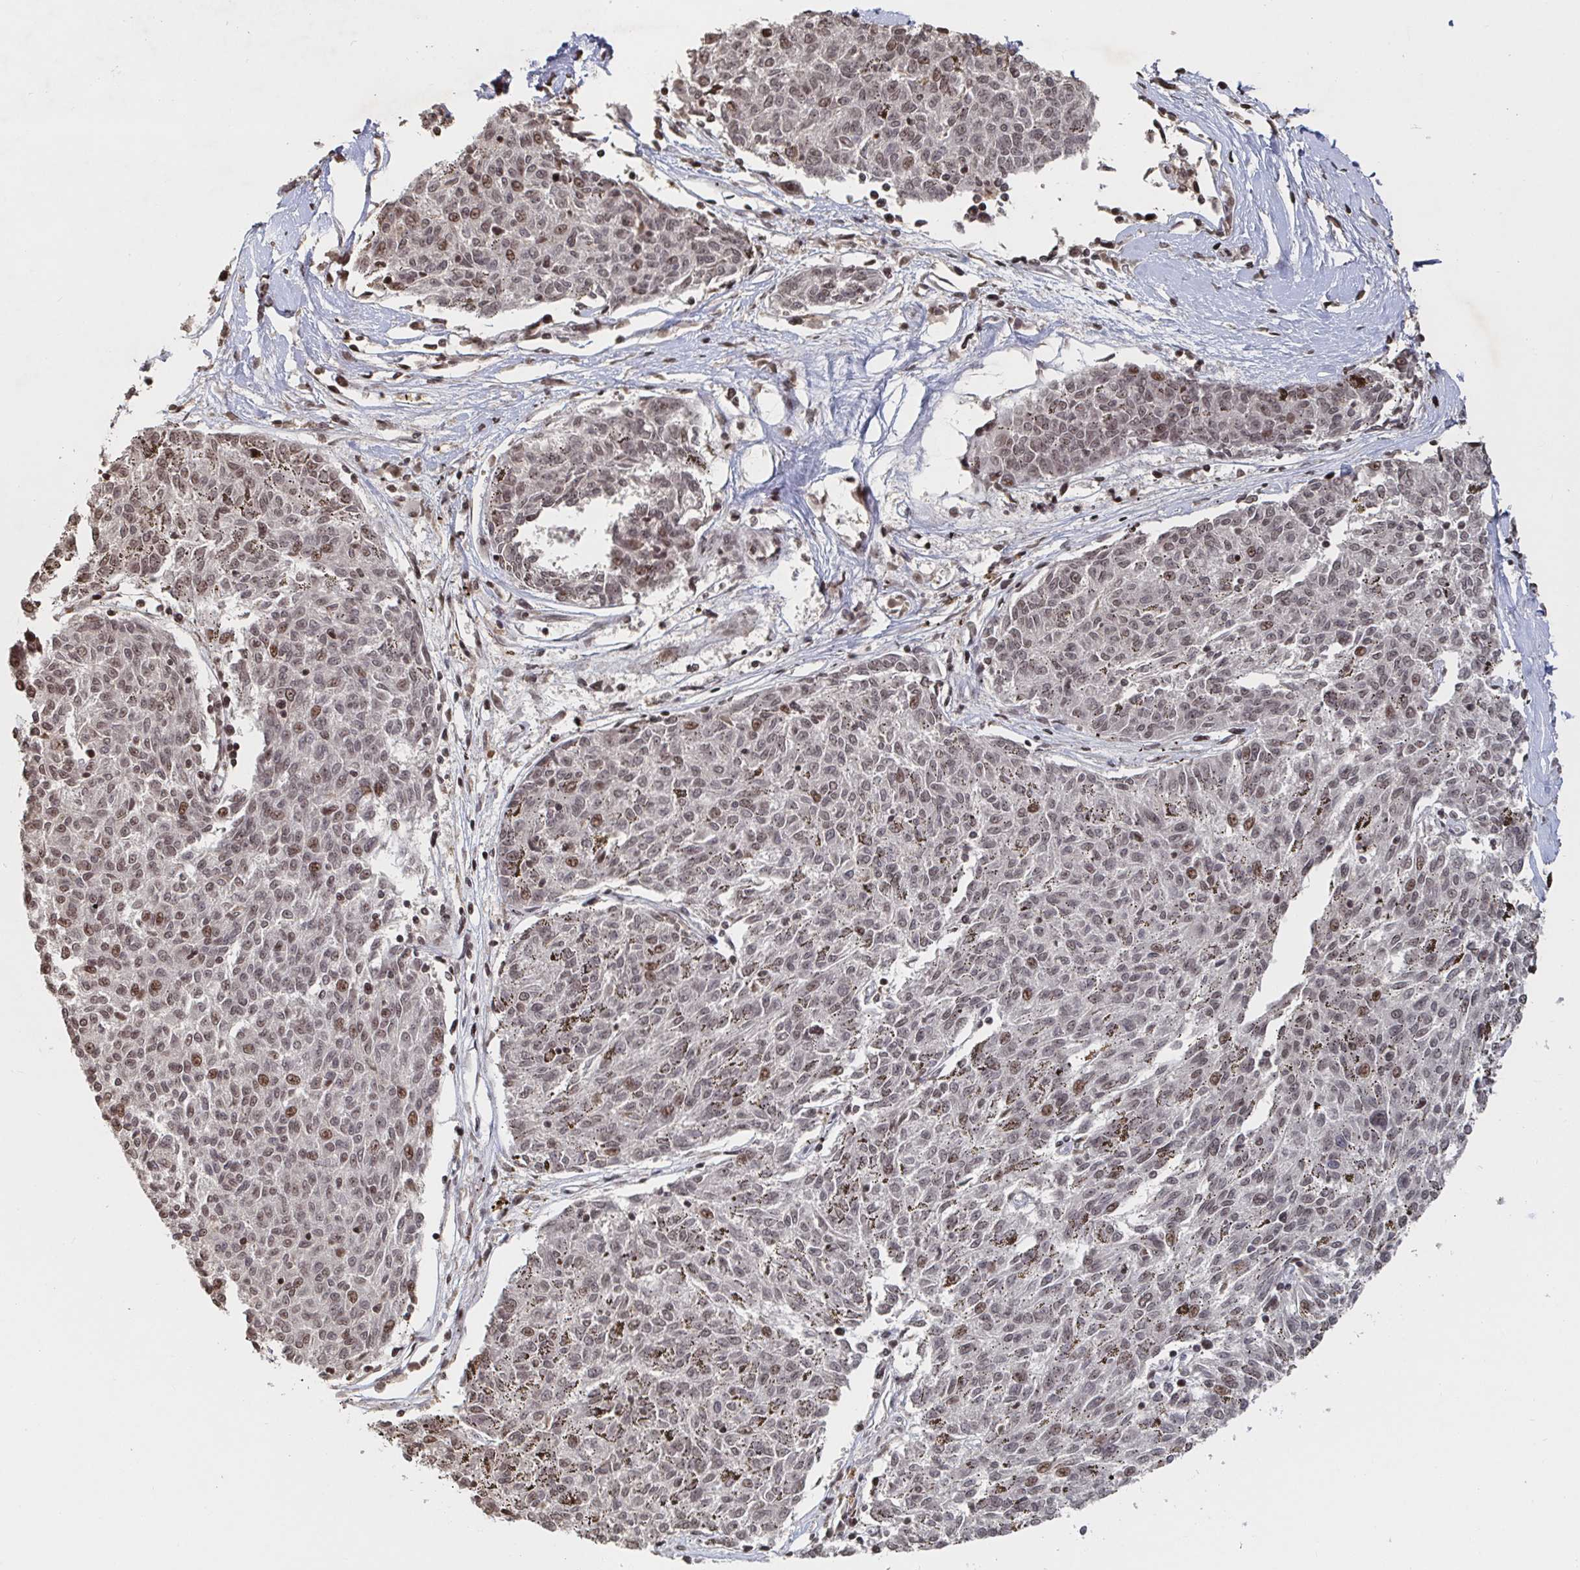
{"staining": {"intensity": "moderate", "quantity": "25%-75%", "location": "nuclear"}, "tissue": "melanoma", "cell_type": "Tumor cells", "image_type": "cancer", "snomed": [{"axis": "morphology", "description": "Malignant melanoma, NOS"}, {"axis": "topography", "description": "Skin"}], "caption": "An IHC histopathology image of tumor tissue is shown. Protein staining in brown shows moderate nuclear positivity in melanoma within tumor cells. The protein of interest is shown in brown color, while the nuclei are stained blue.", "gene": "ZDHHC12", "patient": {"sex": "female", "age": 72}}